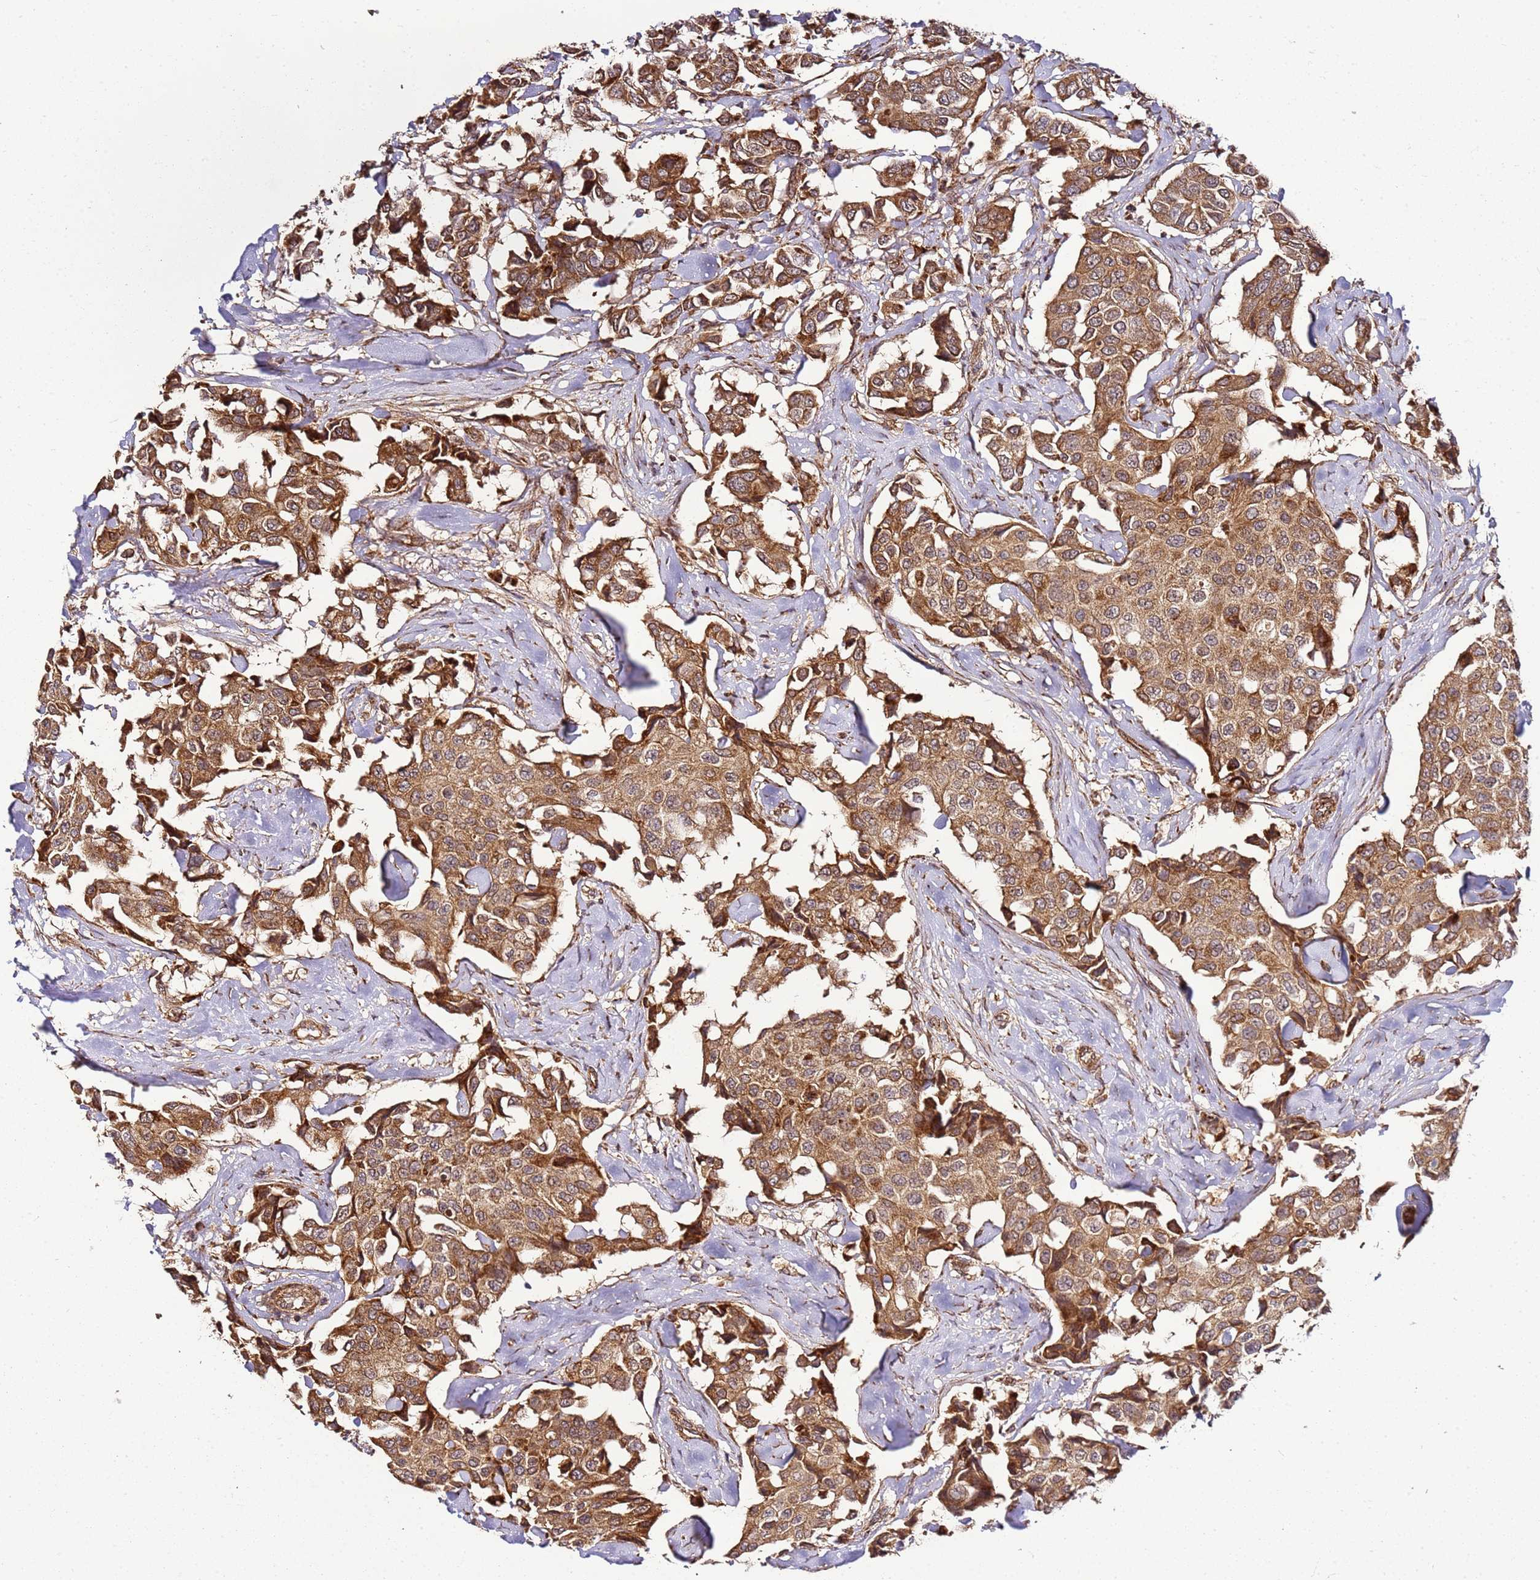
{"staining": {"intensity": "strong", "quantity": ">75%", "location": "cytoplasmic/membranous"}, "tissue": "breast cancer", "cell_type": "Tumor cells", "image_type": "cancer", "snomed": [{"axis": "morphology", "description": "Duct carcinoma"}, {"axis": "topography", "description": "Breast"}], "caption": "A brown stain labels strong cytoplasmic/membranous positivity of a protein in human breast cancer tumor cells. The staining was performed using DAB (3,3'-diaminobenzidine), with brown indicating positive protein expression. Nuclei are stained blue with hematoxylin.", "gene": "TM2D2", "patient": {"sex": "female", "age": 80}}